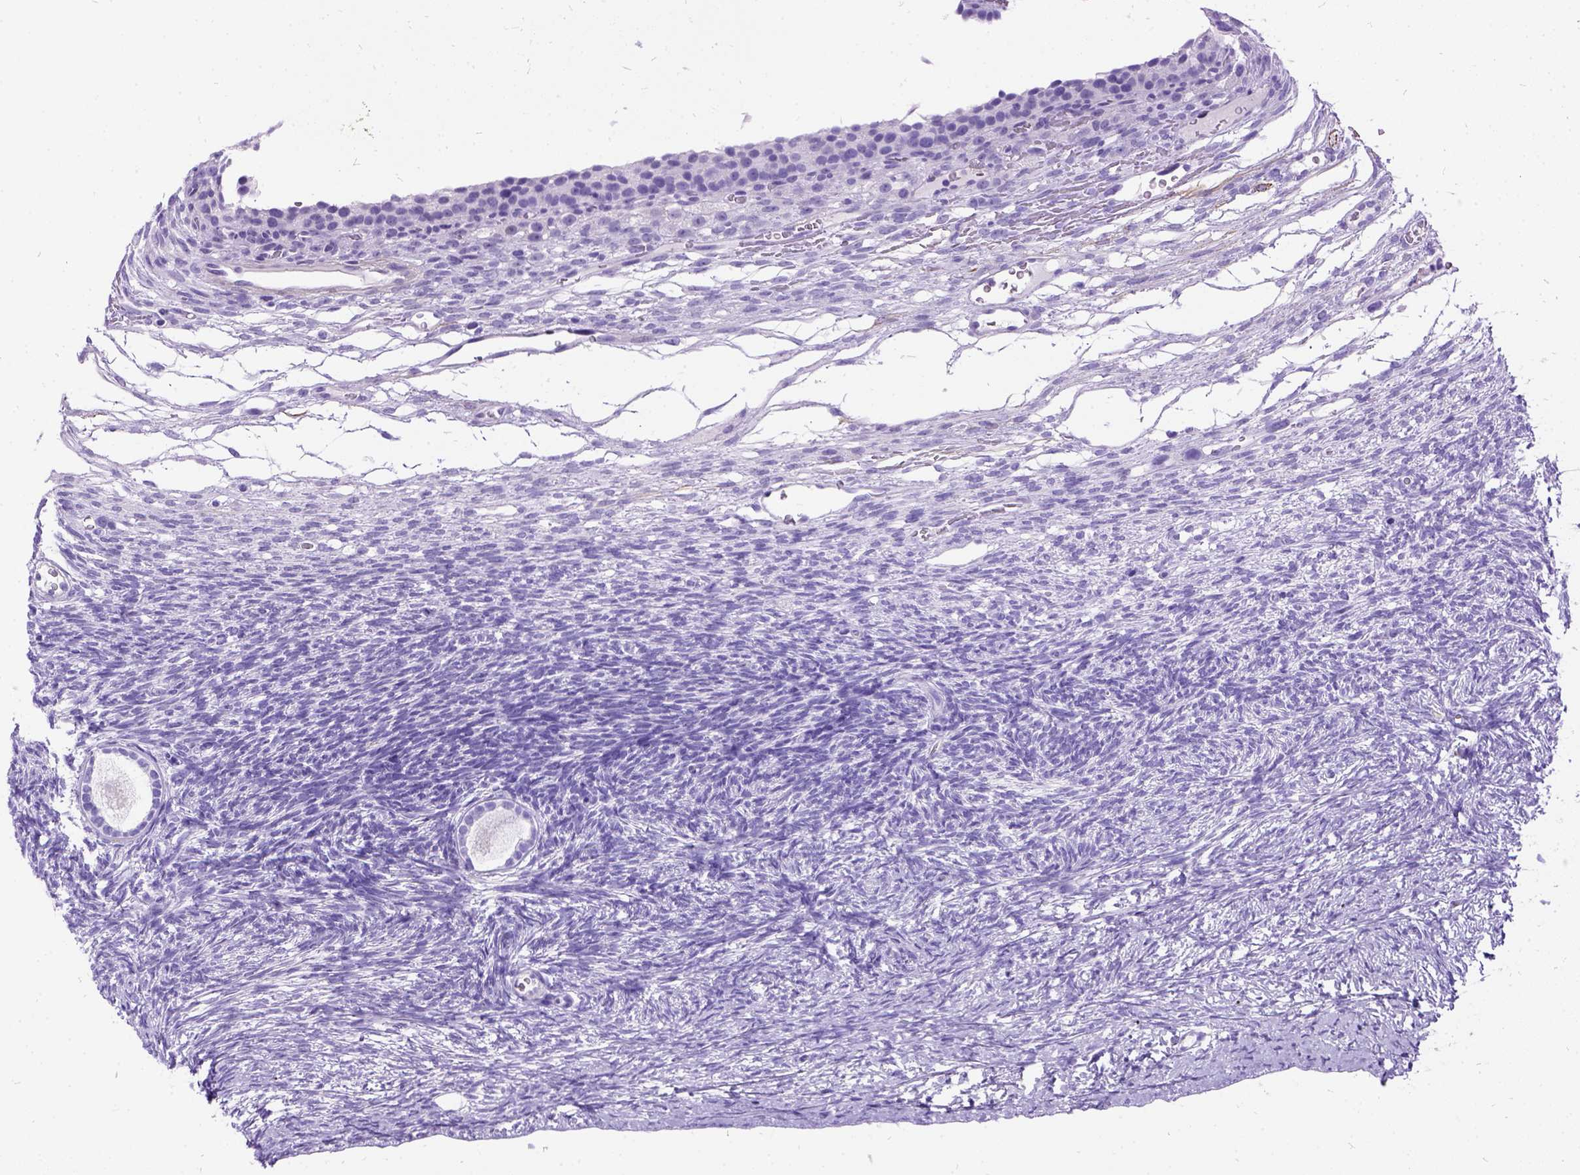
{"staining": {"intensity": "negative", "quantity": "none", "location": "none"}, "tissue": "ovary", "cell_type": "Follicle cells", "image_type": "normal", "snomed": [{"axis": "morphology", "description": "Normal tissue, NOS"}, {"axis": "topography", "description": "Ovary"}], "caption": "The immunohistochemistry (IHC) image has no significant positivity in follicle cells of ovary. (Brightfield microscopy of DAB (3,3'-diaminobenzidine) immunohistochemistry at high magnification).", "gene": "ENSG00000254979", "patient": {"sex": "female", "age": 34}}